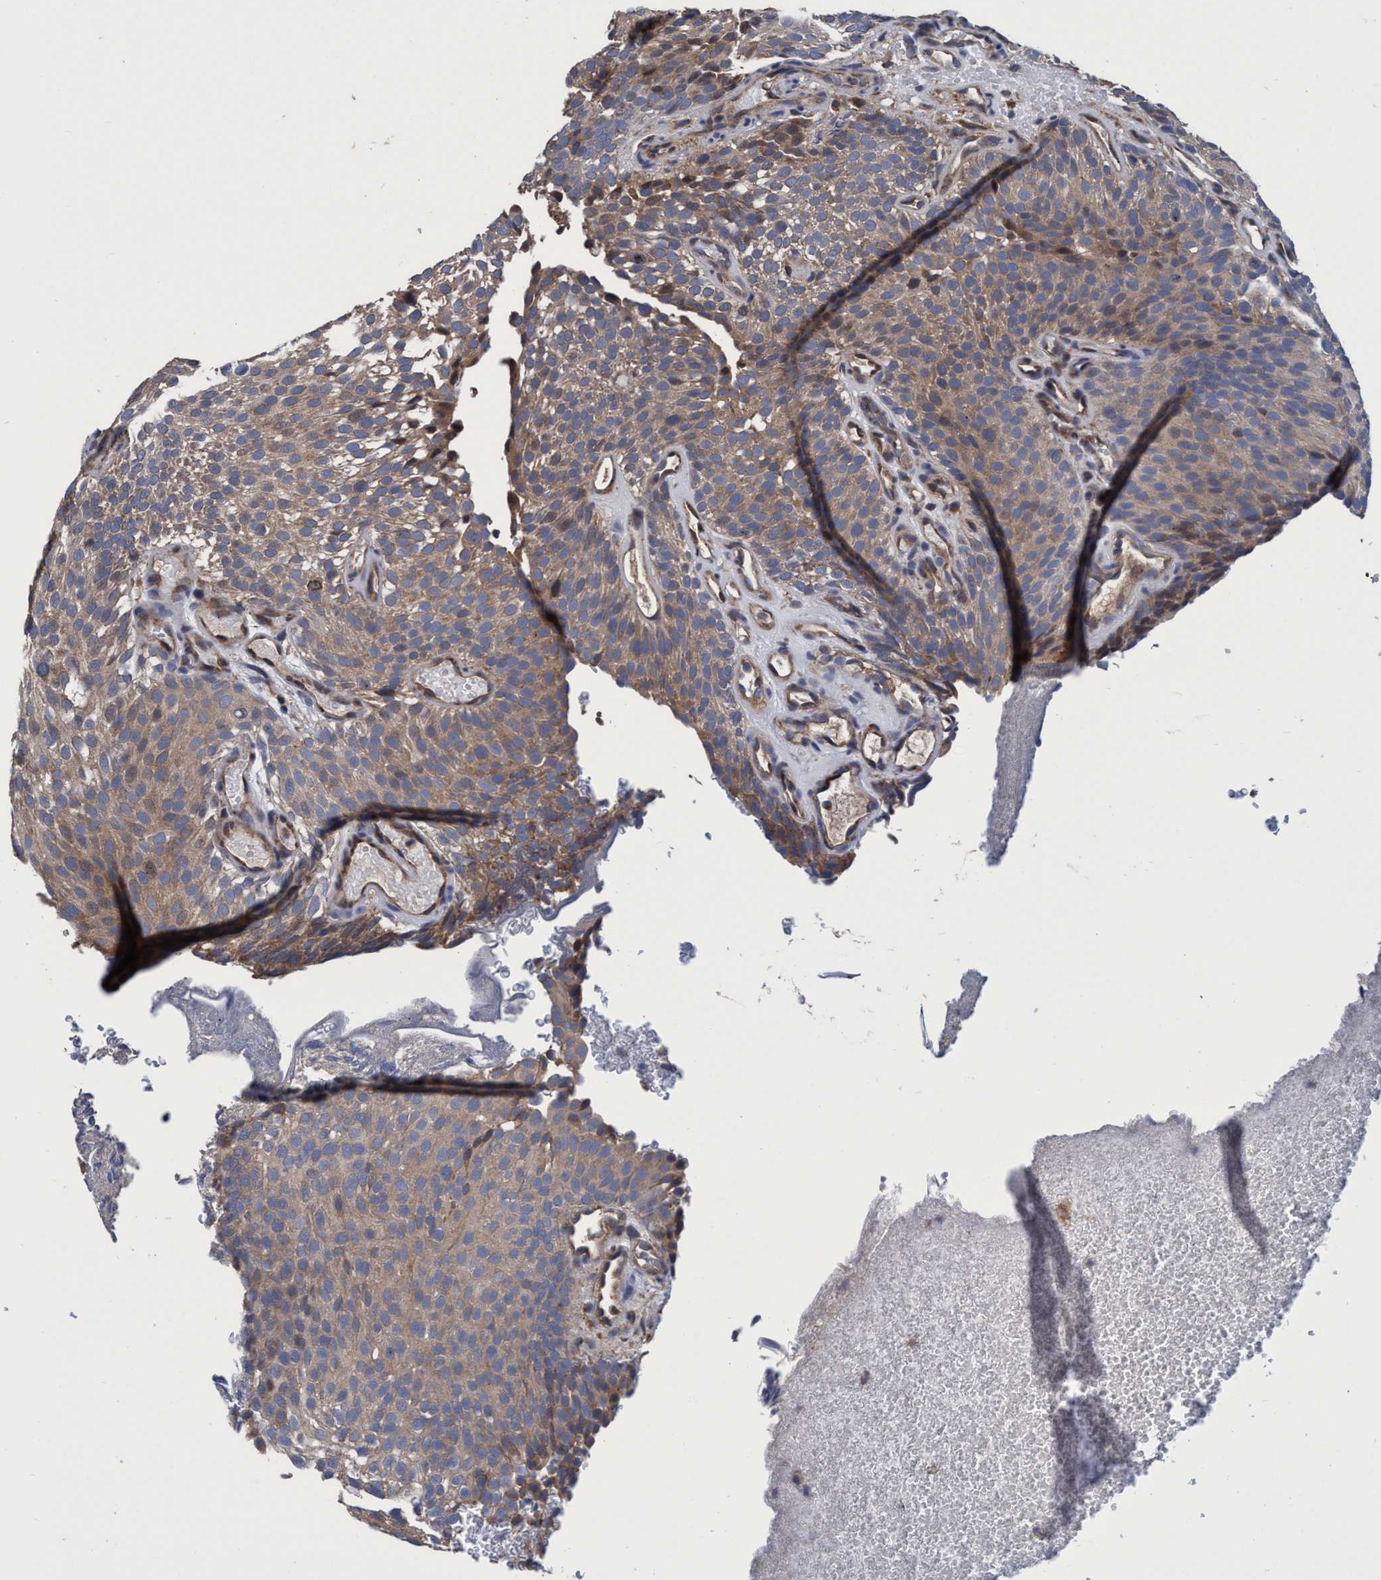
{"staining": {"intensity": "weak", "quantity": ">75%", "location": "cytoplasmic/membranous"}, "tissue": "urothelial cancer", "cell_type": "Tumor cells", "image_type": "cancer", "snomed": [{"axis": "morphology", "description": "Urothelial carcinoma, Low grade"}, {"axis": "topography", "description": "Urinary bladder"}], "caption": "This histopathology image demonstrates IHC staining of human urothelial cancer, with low weak cytoplasmic/membranous expression in about >75% of tumor cells.", "gene": "CALCOCO2", "patient": {"sex": "male", "age": 78}}